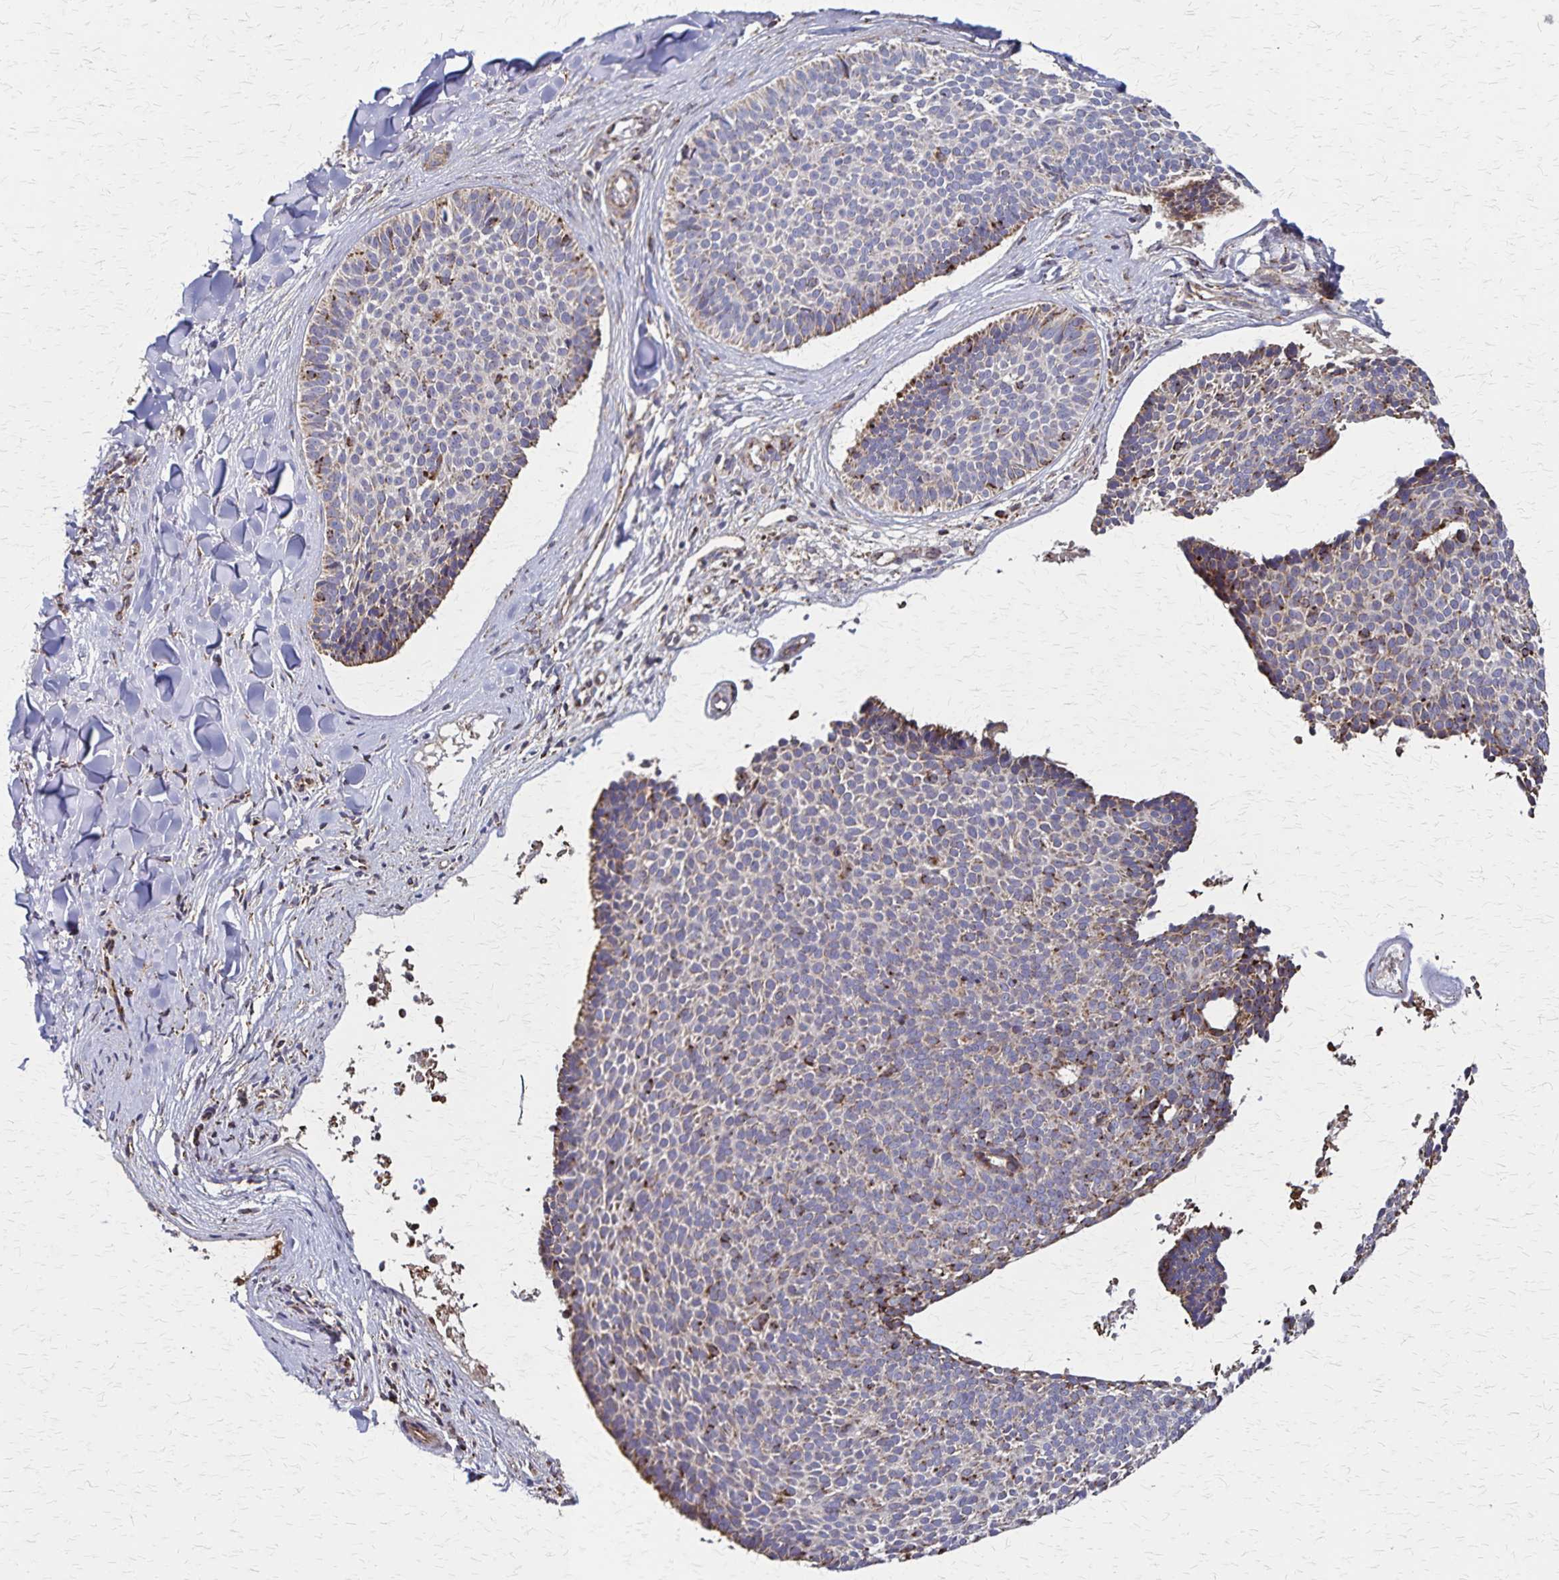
{"staining": {"intensity": "moderate", "quantity": "<25%", "location": "cytoplasmic/membranous"}, "tissue": "skin cancer", "cell_type": "Tumor cells", "image_type": "cancer", "snomed": [{"axis": "morphology", "description": "Basal cell carcinoma"}, {"axis": "topography", "description": "Skin"}], "caption": "Immunohistochemical staining of human skin cancer reveals low levels of moderate cytoplasmic/membranous protein expression in approximately <25% of tumor cells.", "gene": "NFS1", "patient": {"sex": "male", "age": 82}}